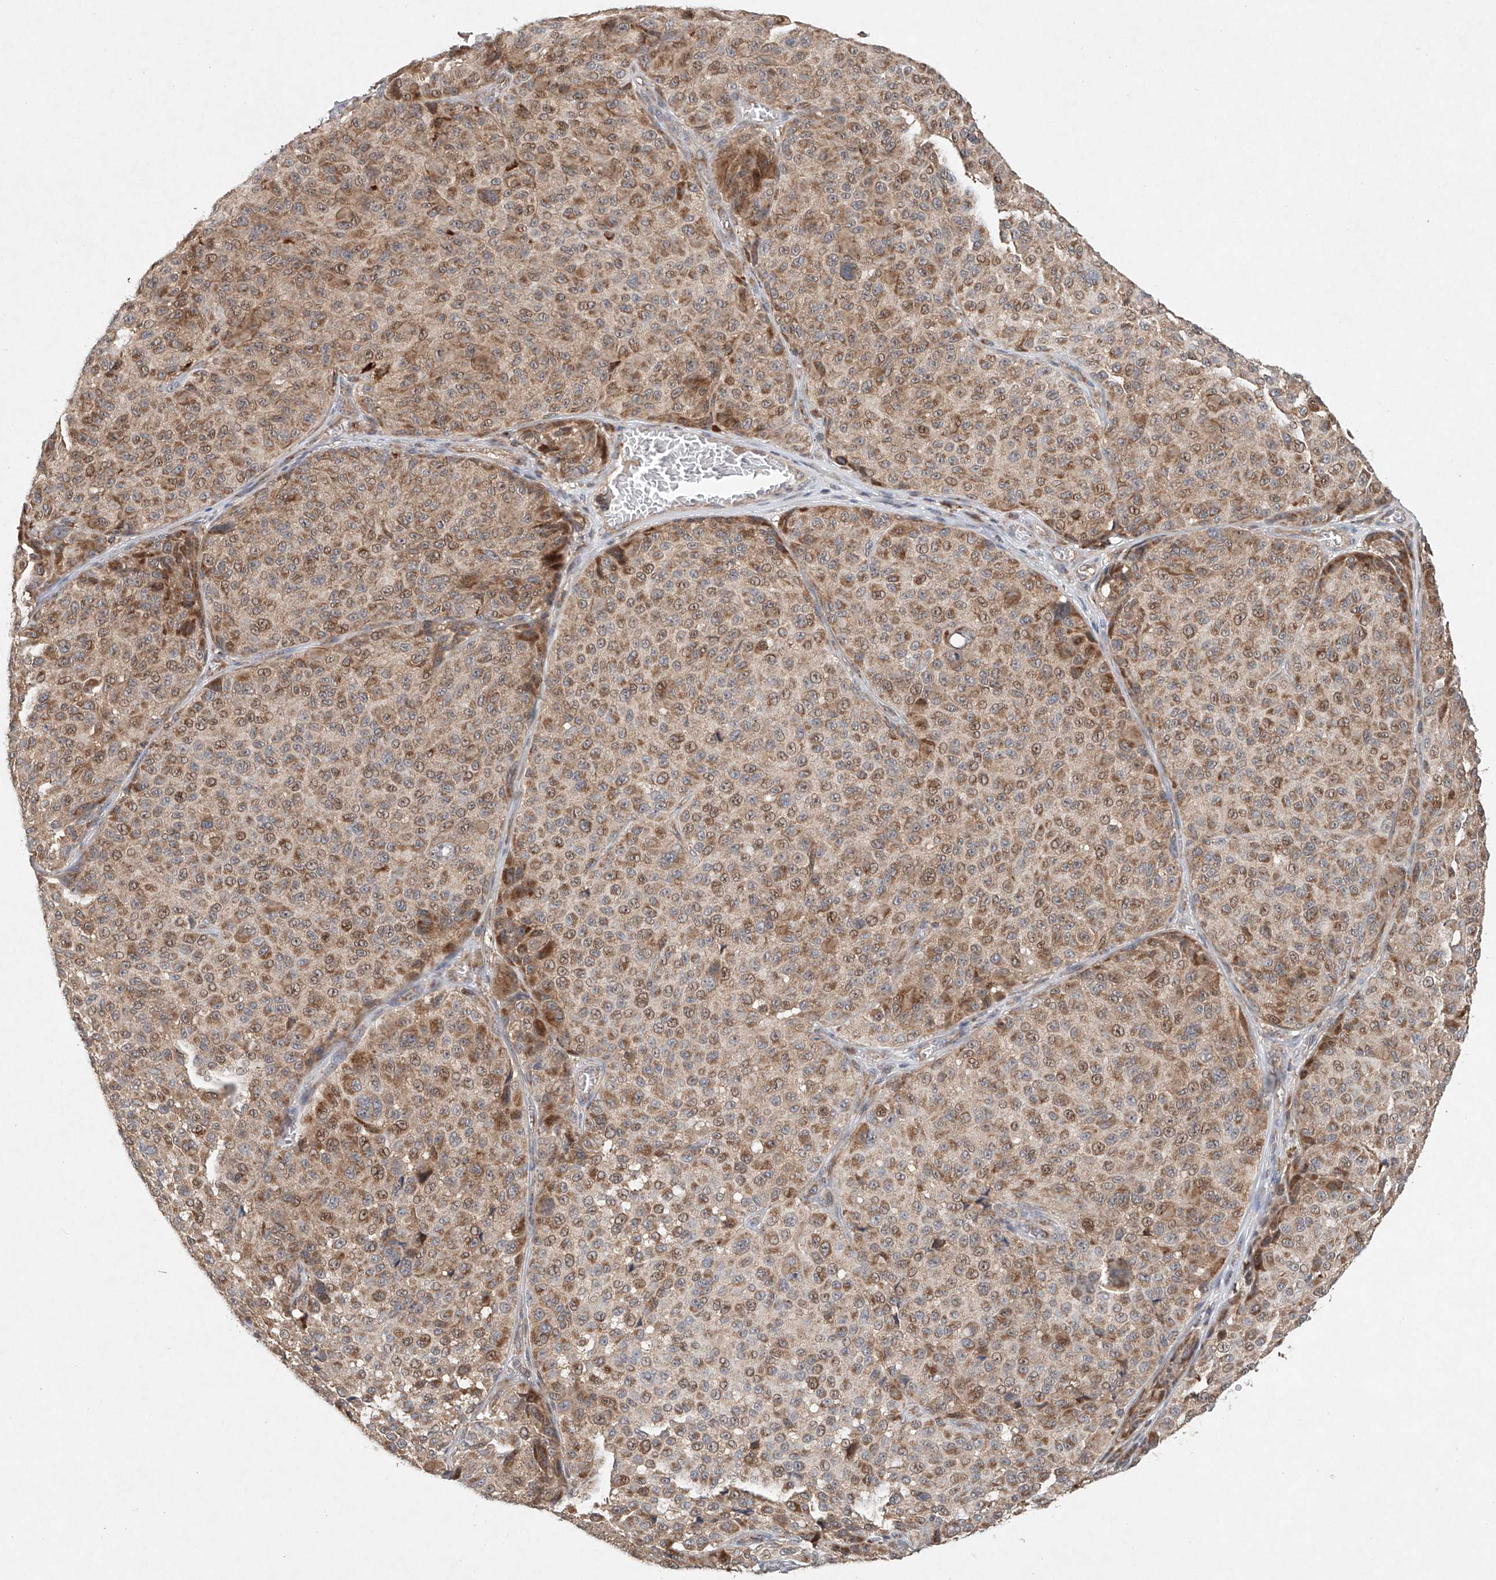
{"staining": {"intensity": "moderate", "quantity": ">75%", "location": "cytoplasmic/membranous"}, "tissue": "melanoma", "cell_type": "Tumor cells", "image_type": "cancer", "snomed": [{"axis": "morphology", "description": "Malignant melanoma, NOS"}, {"axis": "topography", "description": "Skin"}], "caption": "Melanoma stained with DAB IHC exhibits medium levels of moderate cytoplasmic/membranous expression in approximately >75% of tumor cells.", "gene": "DCAF11", "patient": {"sex": "male", "age": 83}}